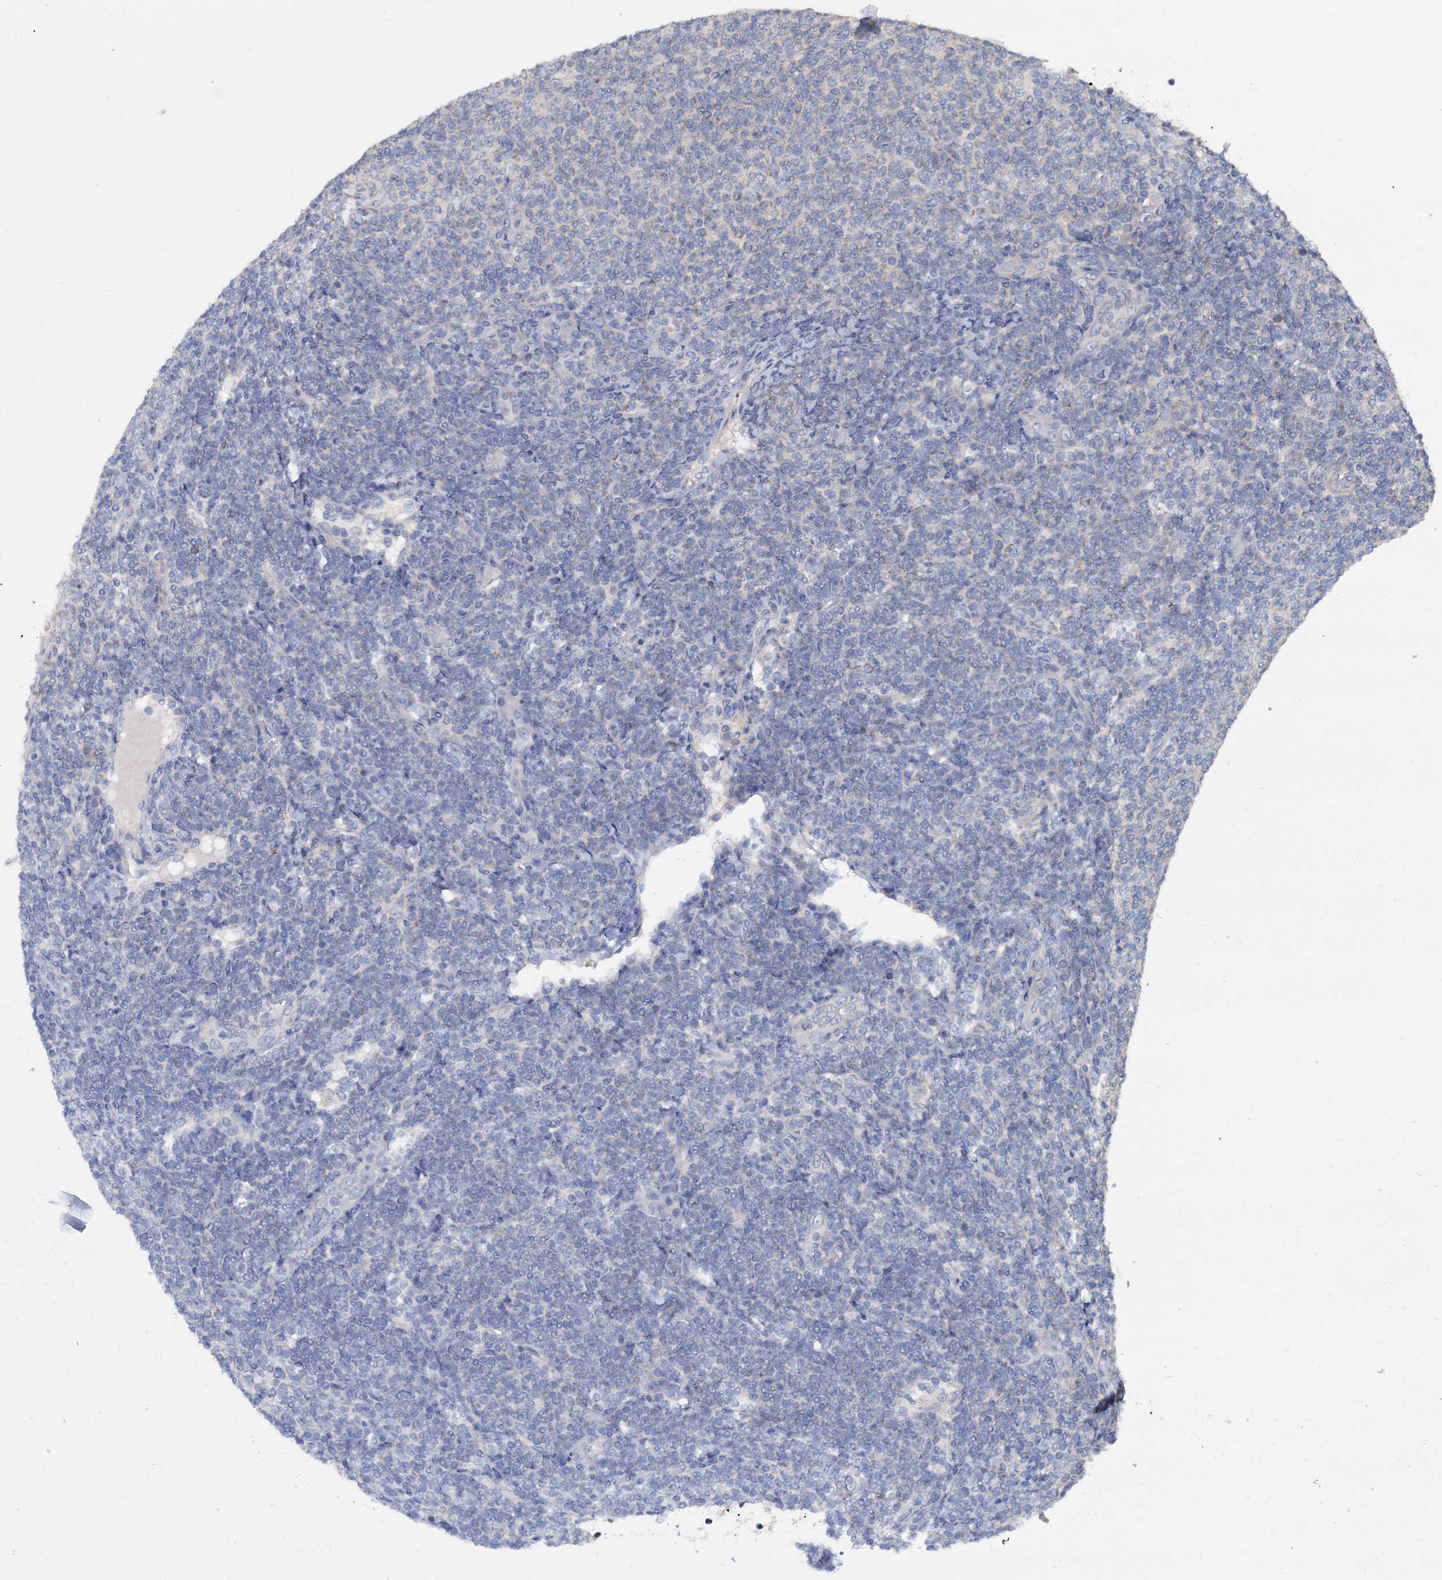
{"staining": {"intensity": "negative", "quantity": "none", "location": "none"}, "tissue": "lymphoma", "cell_type": "Tumor cells", "image_type": "cancer", "snomed": [{"axis": "morphology", "description": "Malignant lymphoma, non-Hodgkin's type, Low grade"}, {"axis": "topography", "description": "Lymph node"}], "caption": "There is no significant staining in tumor cells of lymphoma.", "gene": "SLC2A7", "patient": {"sex": "male", "age": 66}}